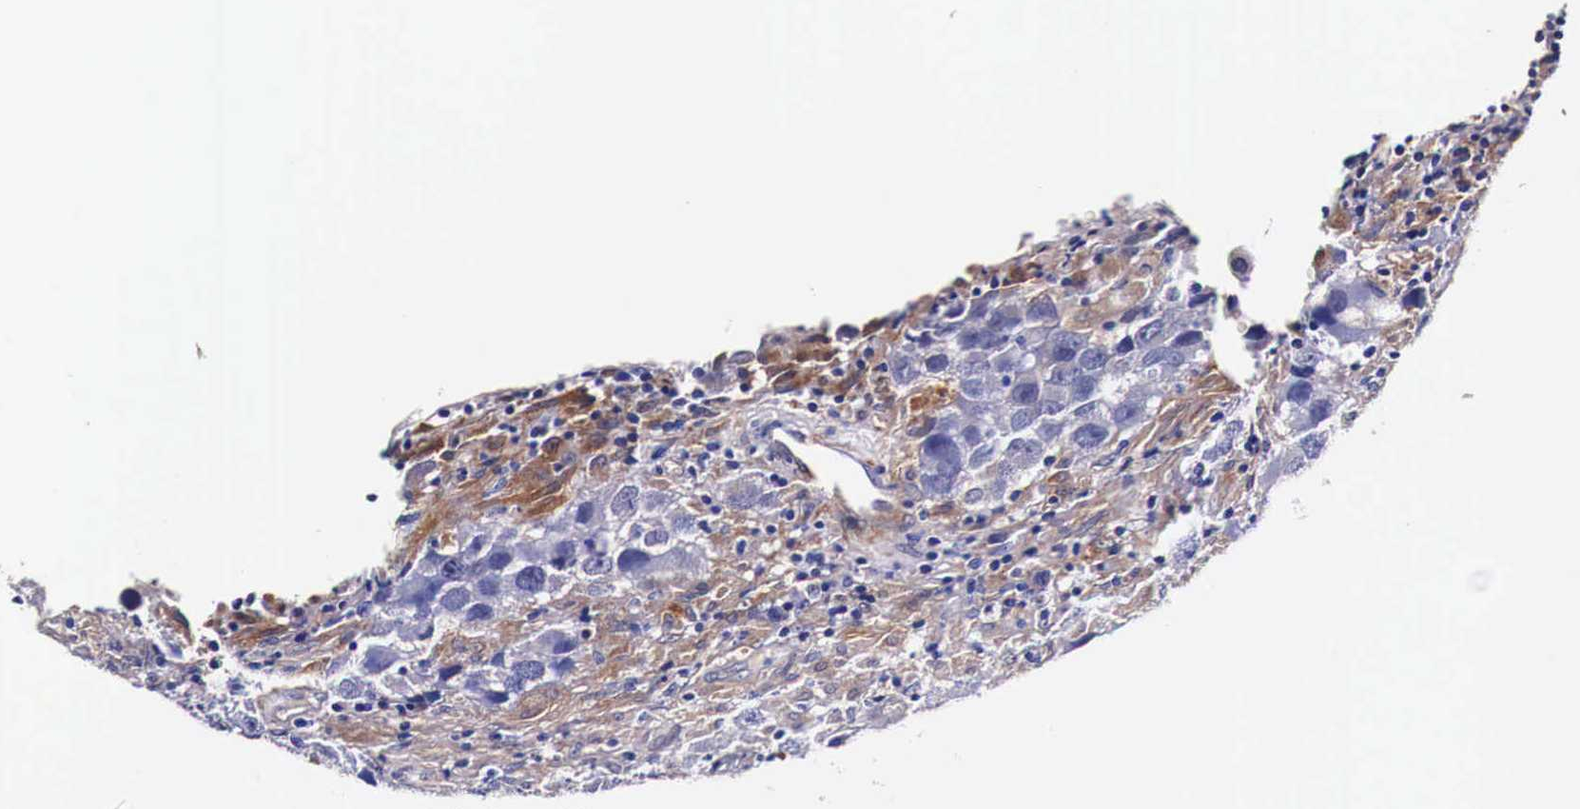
{"staining": {"intensity": "negative", "quantity": "none", "location": "none"}, "tissue": "testis cancer", "cell_type": "Tumor cells", "image_type": "cancer", "snomed": [{"axis": "morphology", "description": "Carcinoma, Embryonal, NOS"}, {"axis": "topography", "description": "Testis"}], "caption": "The image shows no significant positivity in tumor cells of embryonal carcinoma (testis).", "gene": "HSPB1", "patient": {"sex": "male", "age": 21}}